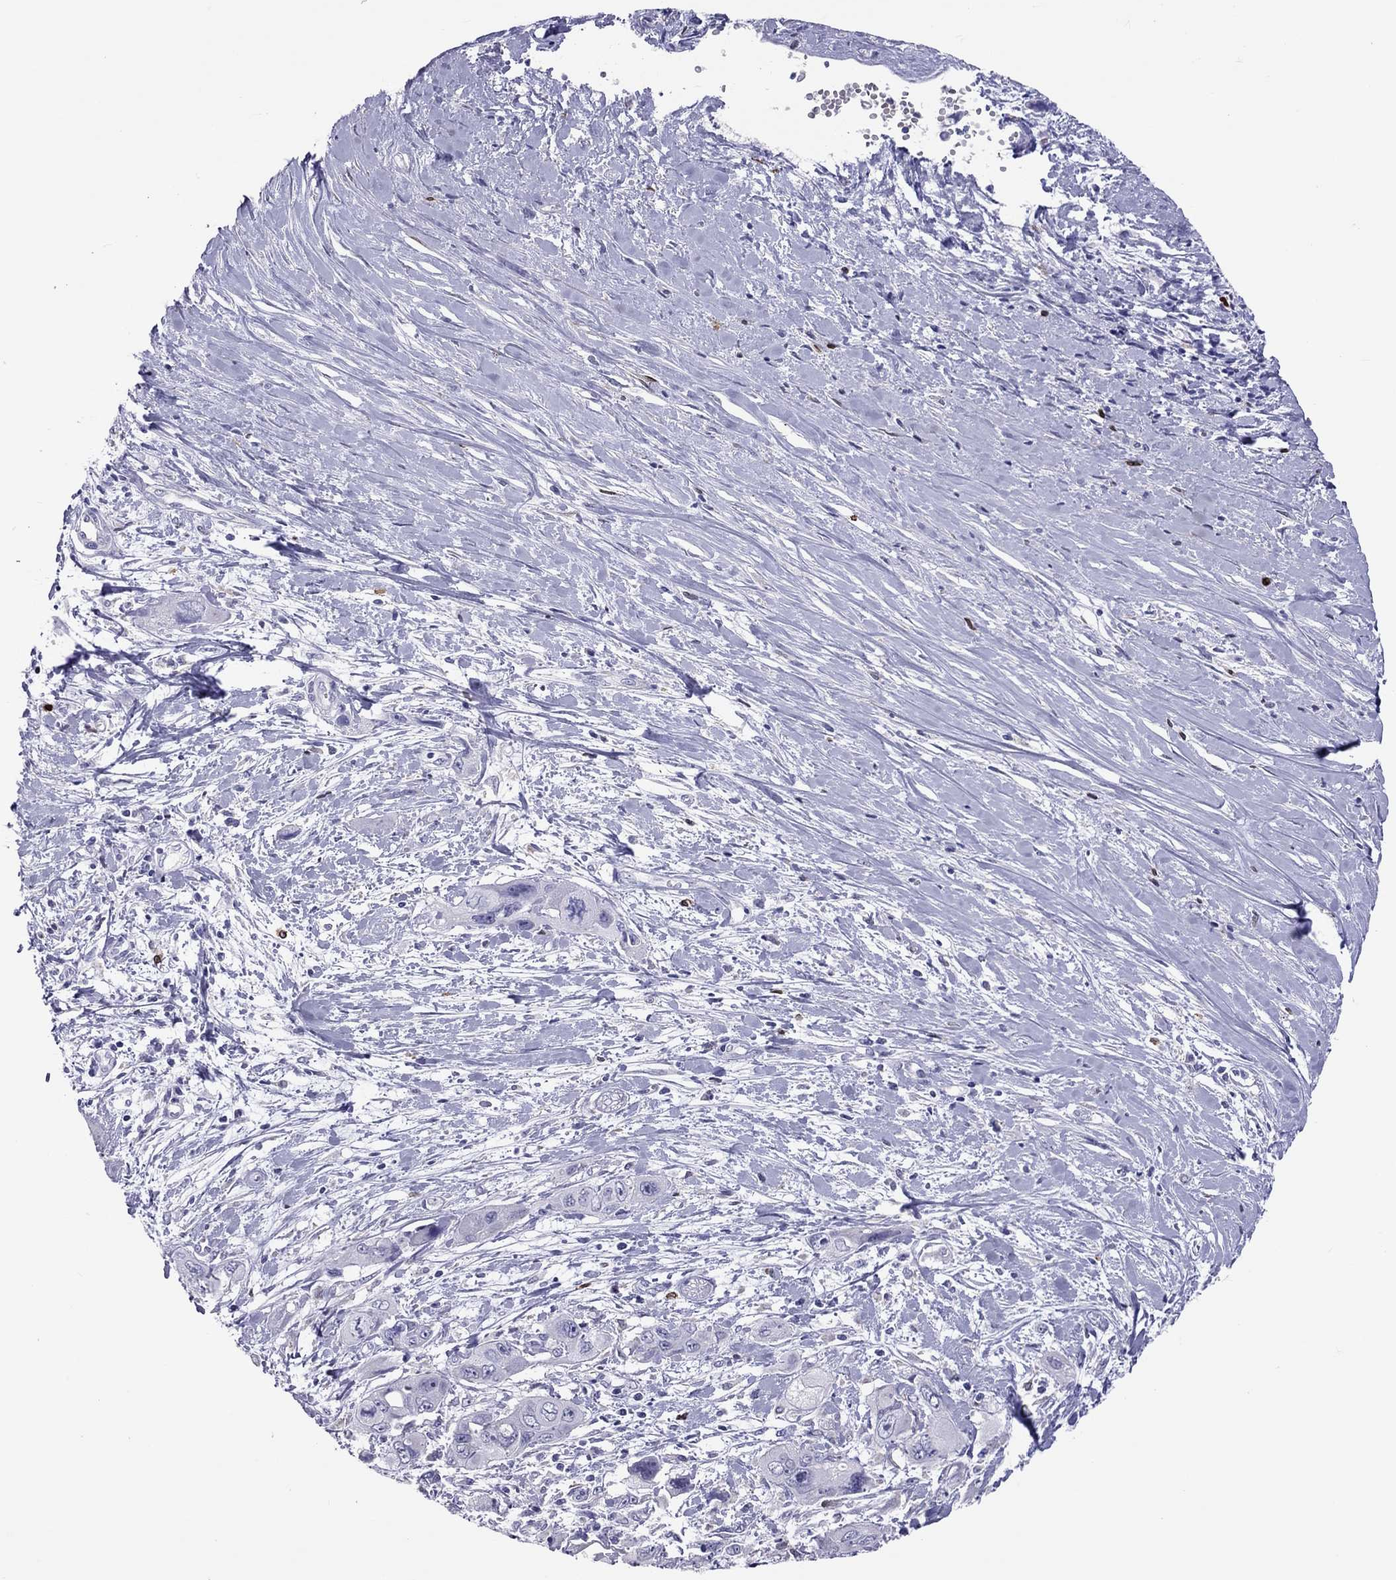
{"staining": {"intensity": "negative", "quantity": "none", "location": "none"}, "tissue": "pancreatic cancer", "cell_type": "Tumor cells", "image_type": "cancer", "snomed": [{"axis": "morphology", "description": "Adenocarcinoma, NOS"}, {"axis": "topography", "description": "Pancreas"}], "caption": "DAB immunohistochemical staining of pancreatic cancer reveals no significant staining in tumor cells. (DAB (3,3'-diaminobenzidine) IHC, high magnification).", "gene": "ADORA2A", "patient": {"sex": "male", "age": 47}}